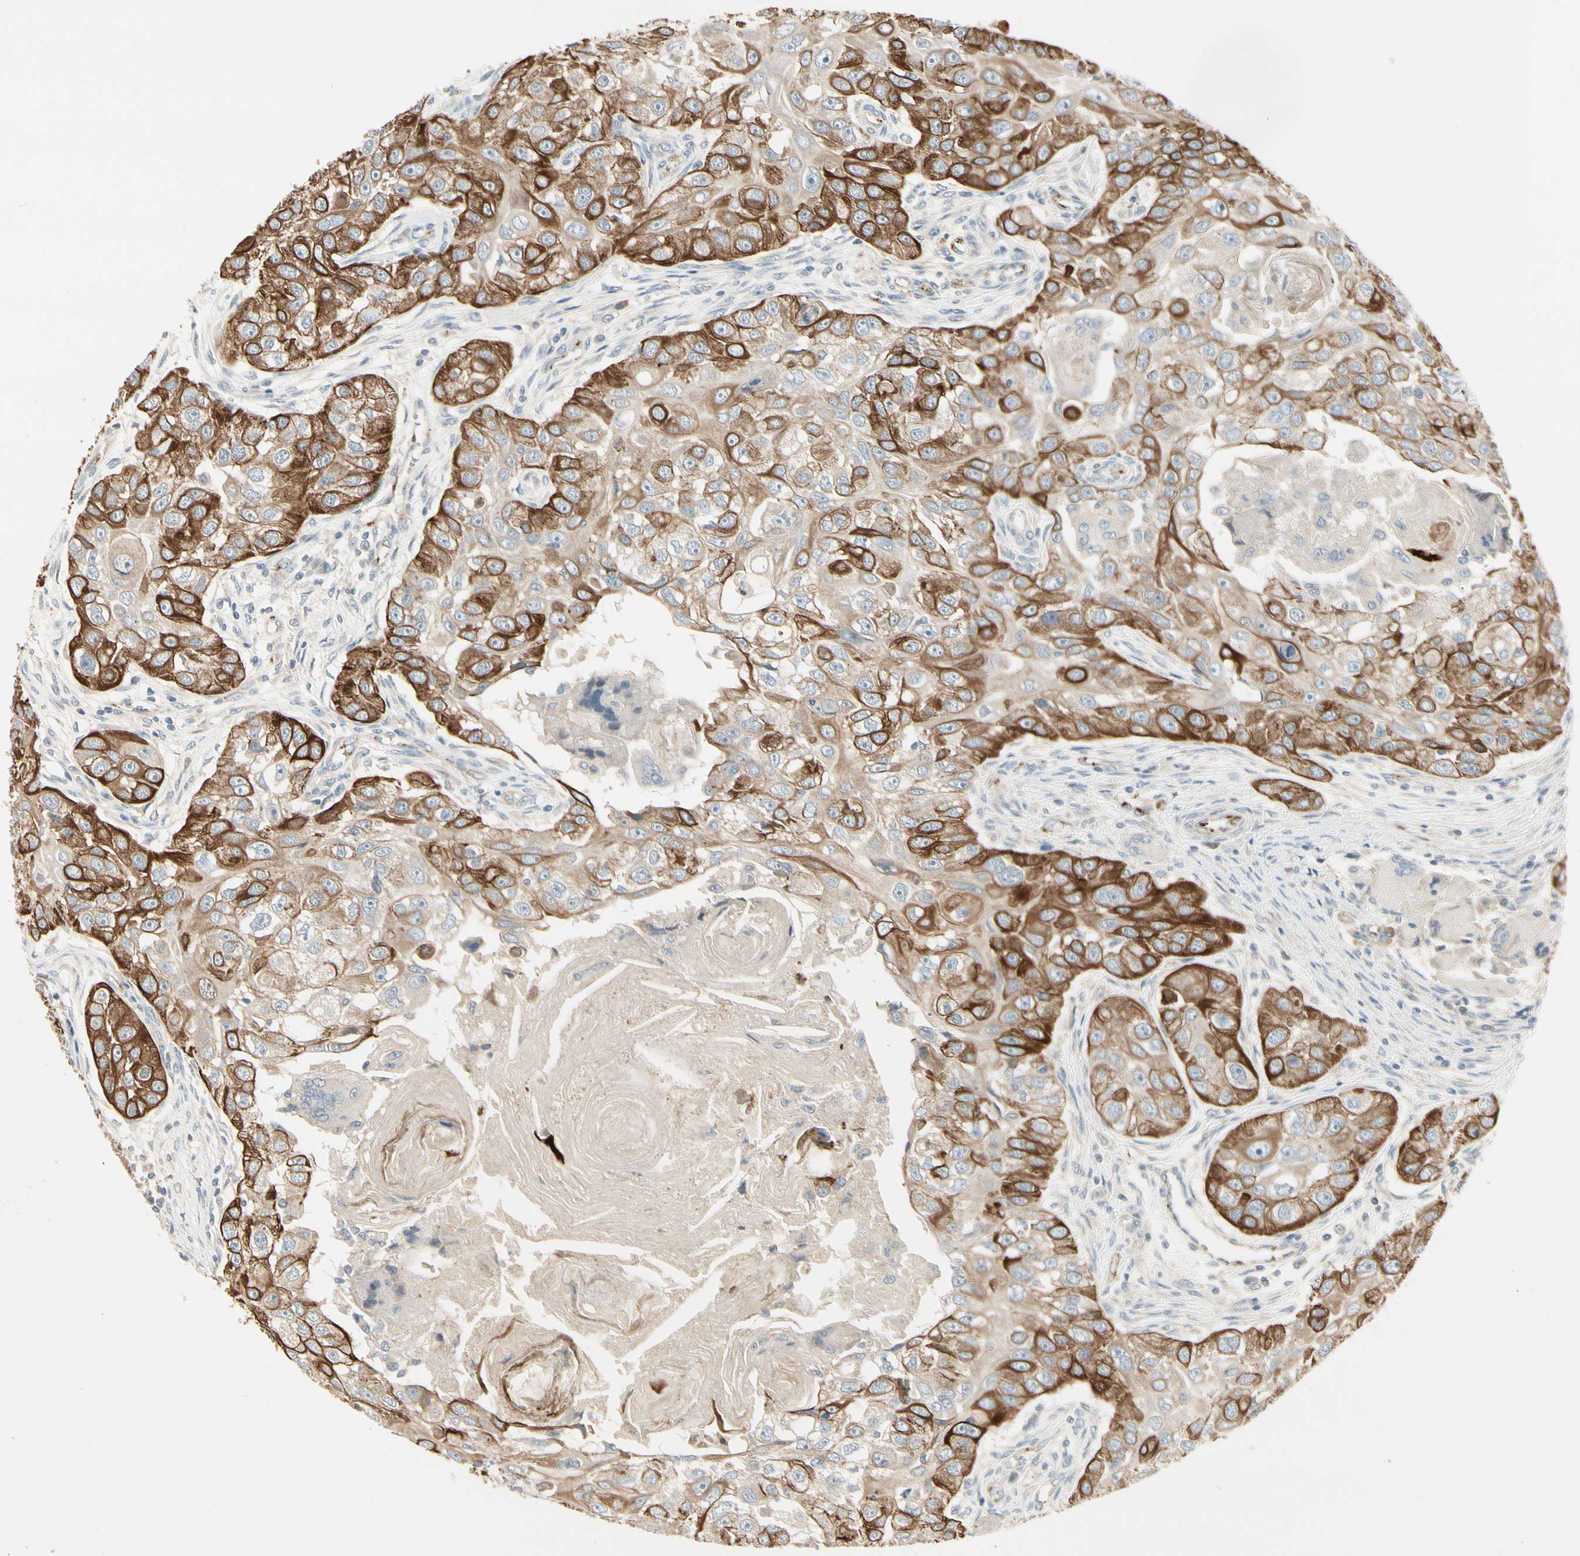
{"staining": {"intensity": "moderate", "quantity": ">75%", "location": "cytoplasmic/membranous"}, "tissue": "head and neck cancer", "cell_type": "Tumor cells", "image_type": "cancer", "snomed": [{"axis": "morphology", "description": "Normal tissue, NOS"}, {"axis": "morphology", "description": "Squamous cell carcinoma, NOS"}, {"axis": "topography", "description": "Skeletal muscle"}, {"axis": "topography", "description": "Head-Neck"}], "caption": "IHC micrograph of neoplastic tissue: head and neck cancer stained using IHC shows medium levels of moderate protein expression localized specifically in the cytoplasmic/membranous of tumor cells, appearing as a cytoplasmic/membranous brown color.", "gene": "MANSC1", "patient": {"sex": "male", "age": 51}}